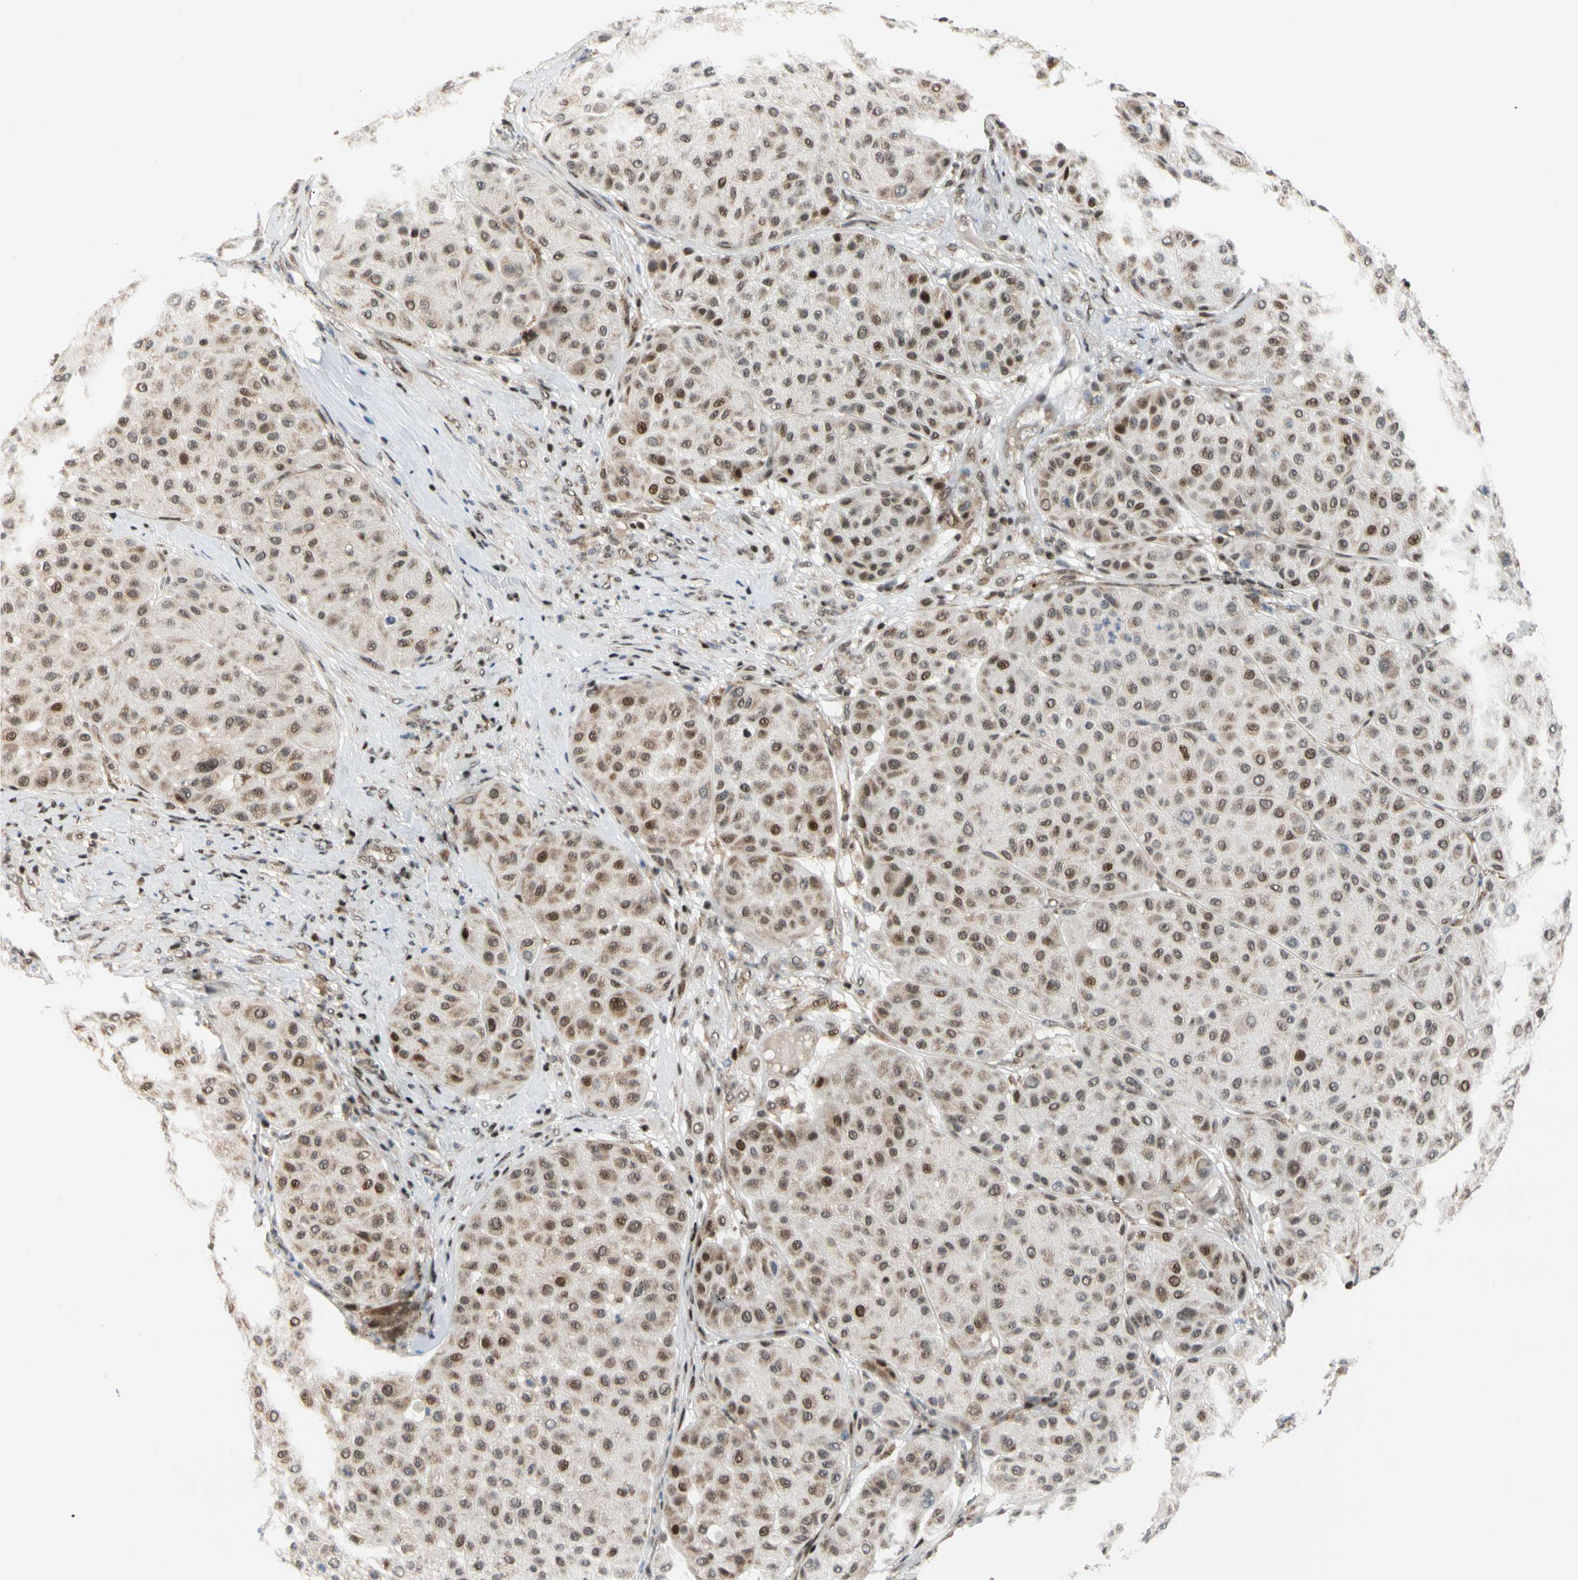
{"staining": {"intensity": "moderate", "quantity": "25%-75%", "location": "nuclear"}, "tissue": "melanoma", "cell_type": "Tumor cells", "image_type": "cancer", "snomed": [{"axis": "morphology", "description": "Normal tissue, NOS"}, {"axis": "morphology", "description": "Malignant melanoma, Metastatic site"}, {"axis": "topography", "description": "Skin"}], "caption": "Human malignant melanoma (metastatic site) stained for a protein (brown) demonstrates moderate nuclear positive expression in about 25%-75% of tumor cells.", "gene": "E2F1", "patient": {"sex": "male", "age": 41}}